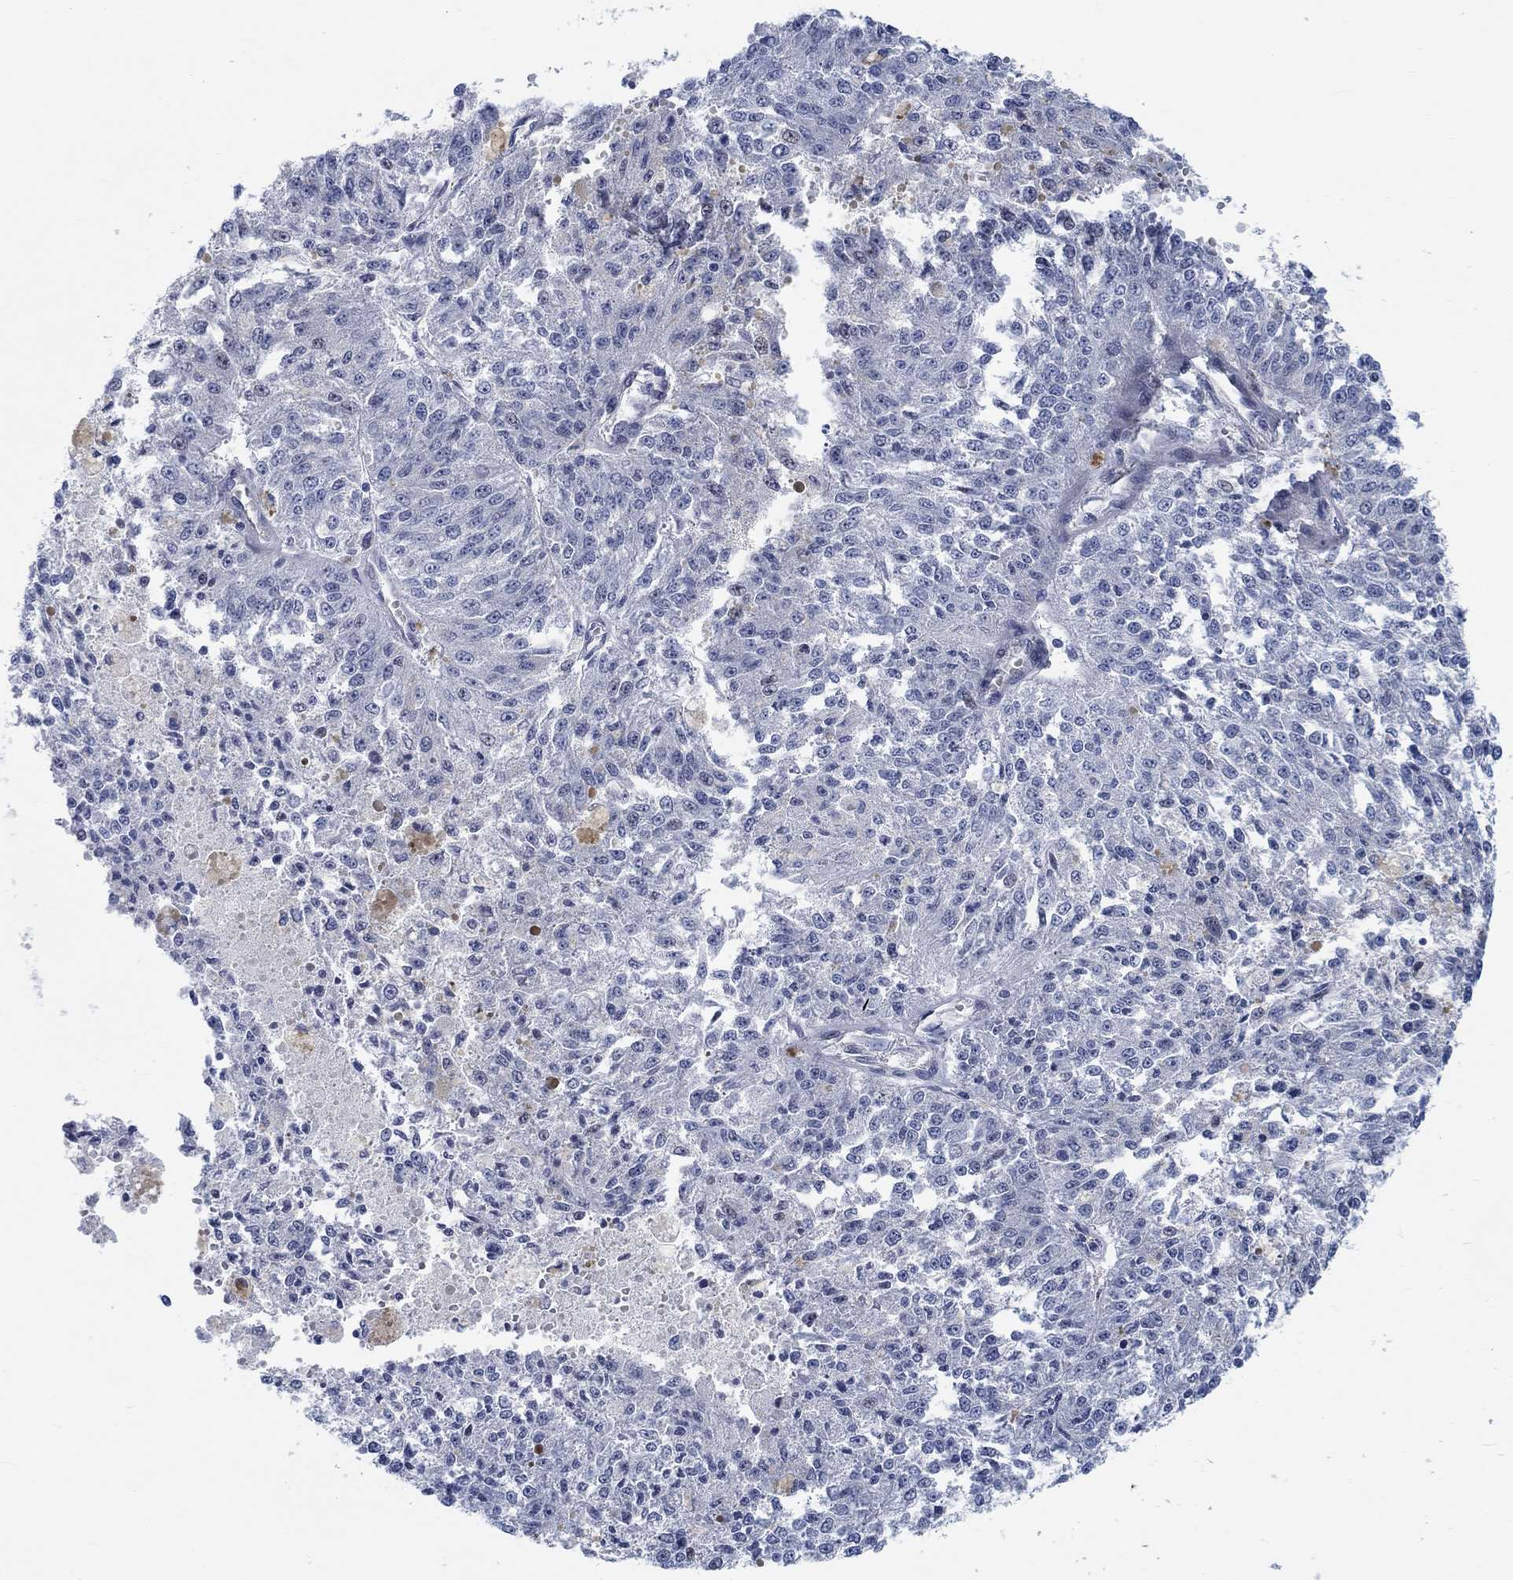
{"staining": {"intensity": "negative", "quantity": "none", "location": "none"}, "tissue": "melanoma", "cell_type": "Tumor cells", "image_type": "cancer", "snomed": [{"axis": "morphology", "description": "Malignant melanoma, Metastatic site"}, {"axis": "topography", "description": "Lymph node"}], "caption": "A high-resolution histopathology image shows IHC staining of malignant melanoma (metastatic site), which displays no significant positivity in tumor cells. Brightfield microscopy of IHC stained with DAB (brown) and hematoxylin (blue), captured at high magnification.", "gene": "KCNH8", "patient": {"sex": "female", "age": 64}}